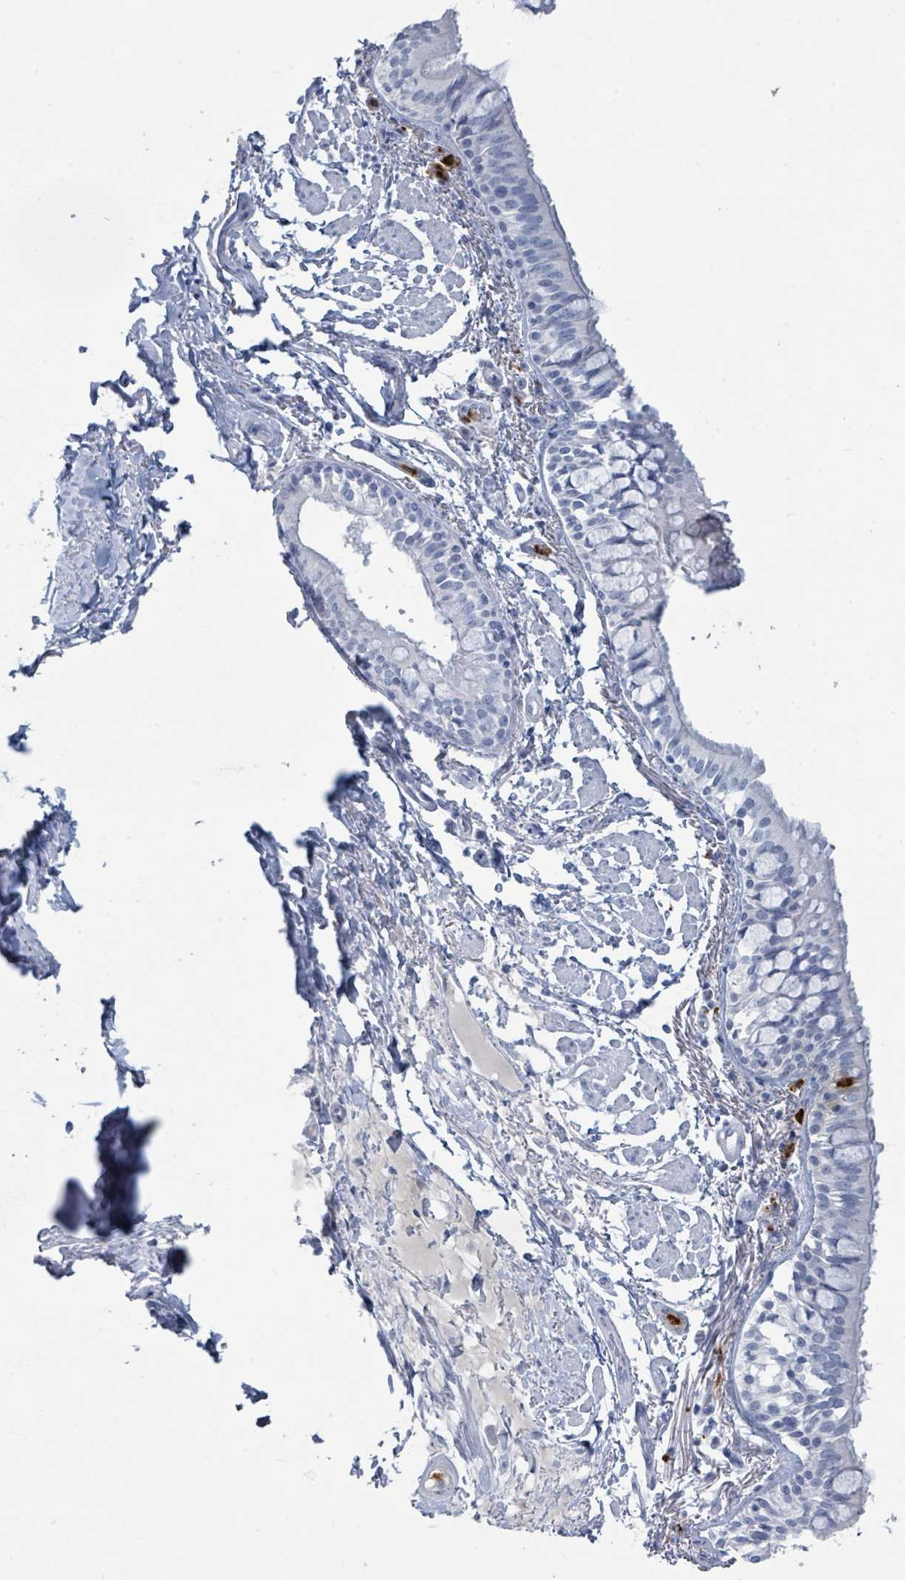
{"staining": {"intensity": "negative", "quantity": "none", "location": "none"}, "tissue": "bronchus", "cell_type": "Respiratory epithelial cells", "image_type": "normal", "snomed": [{"axis": "morphology", "description": "Normal tissue, NOS"}, {"axis": "topography", "description": "Bronchus"}], "caption": "DAB (3,3'-diaminobenzidine) immunohistochemical staining of unremarkable bronchus displays no significant expression in respiratory epithelial cells.", "gene": "DEFA4", "patient": {"sex": "male", "age": 70}}